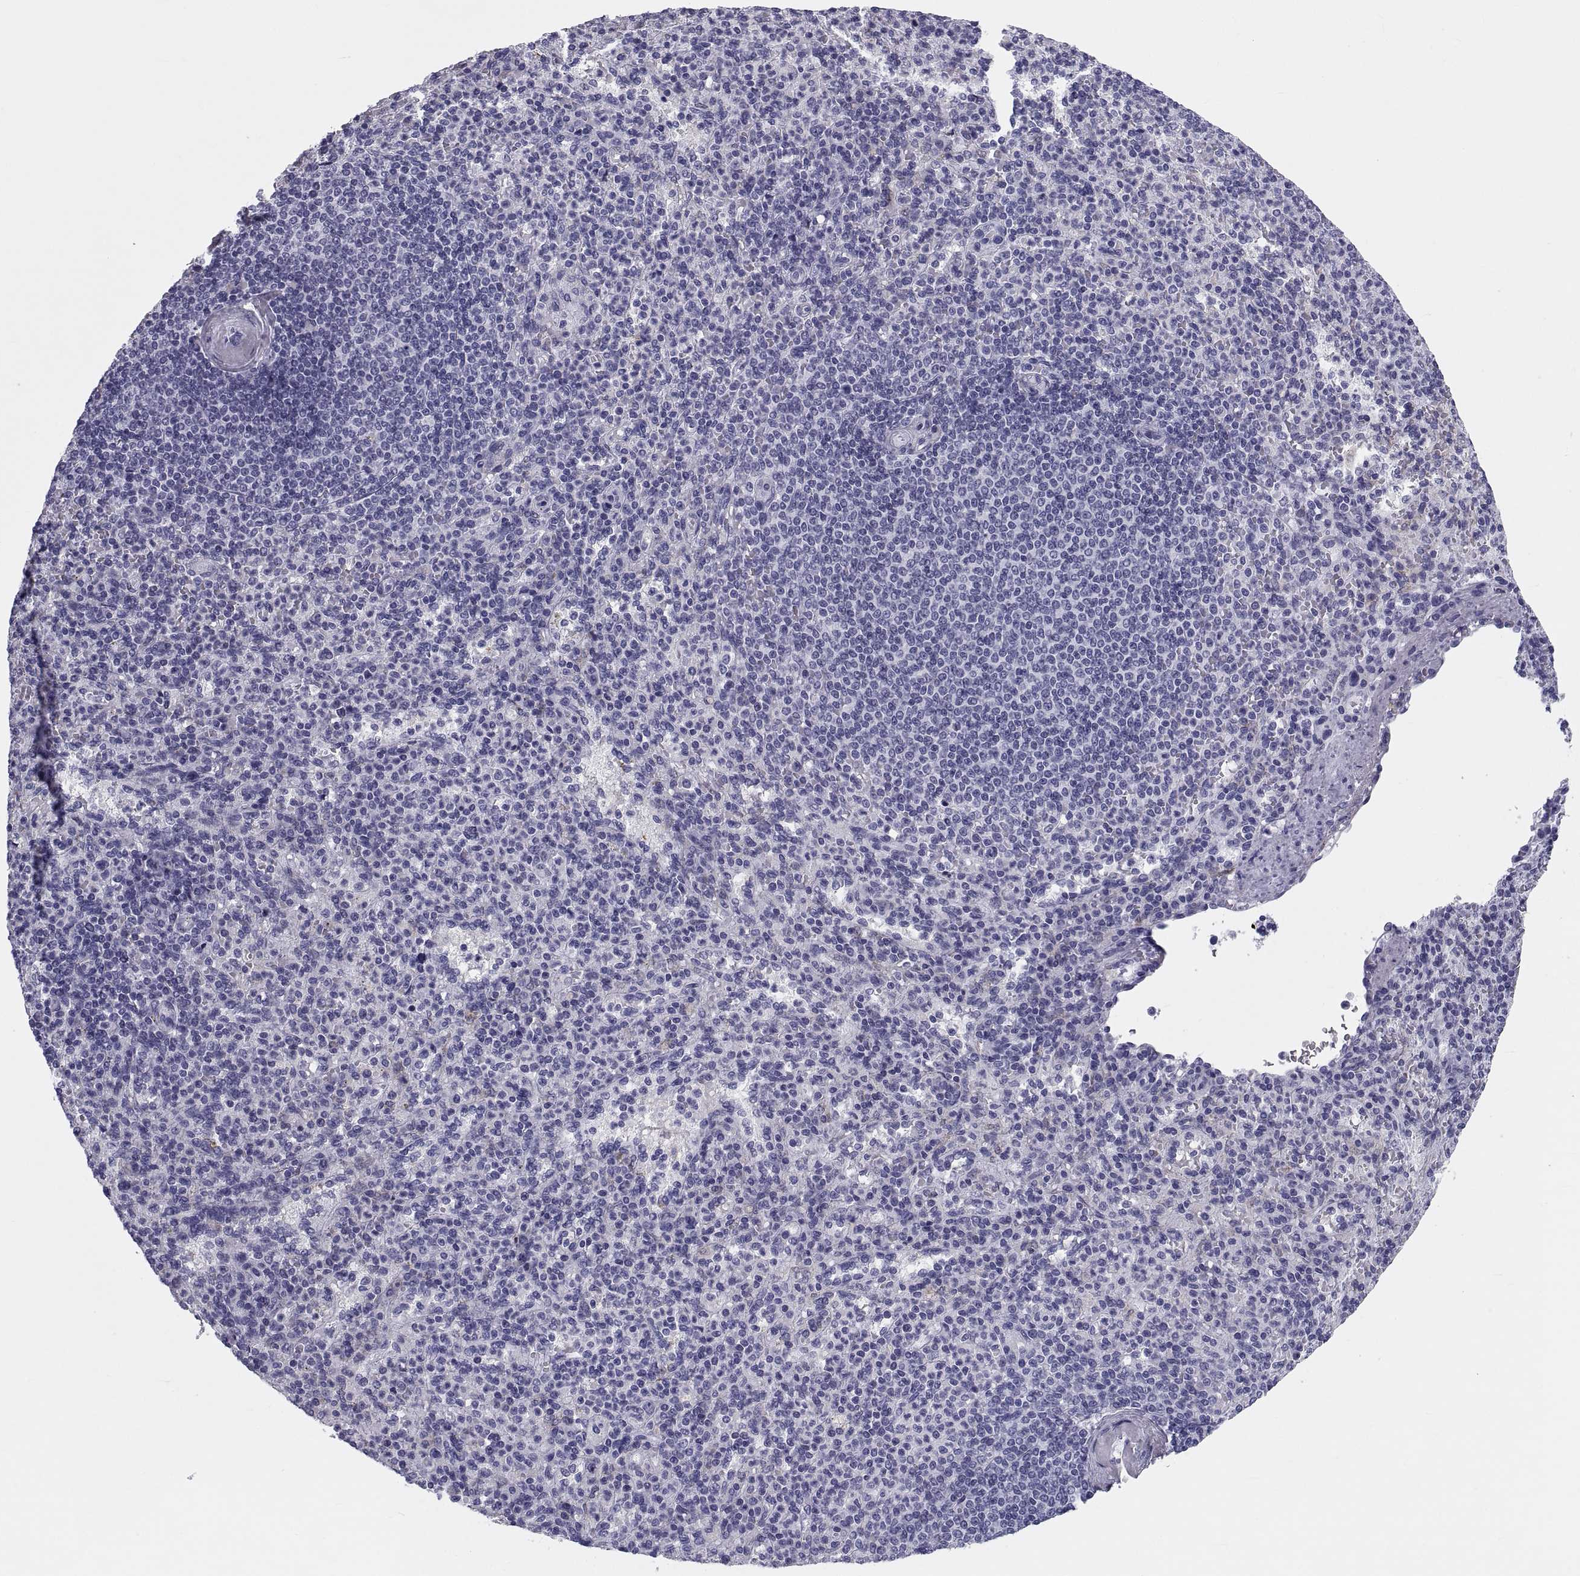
{"staining": {"intensity": "negative", "quantity": "none", "location": "none"}, "tissue": "spleen", "cell_type": "Cells in red pulp", "image_type": "normal", "snomed": [{"axis": "morphology", "description": "Normal tissue, NOS"}, {"axis": "topography", "description": "Spleen"}], "caption": "The histopathology image displays no significant positivity in cells in red pulp of spleen. Brightfield microscopy of immunohistochemistry stained with DAB (brown) and hematoxylin (blue), captured at high magnification.", "gene": "DEFB129", "patient": {"sex": "female", "age": 74}}